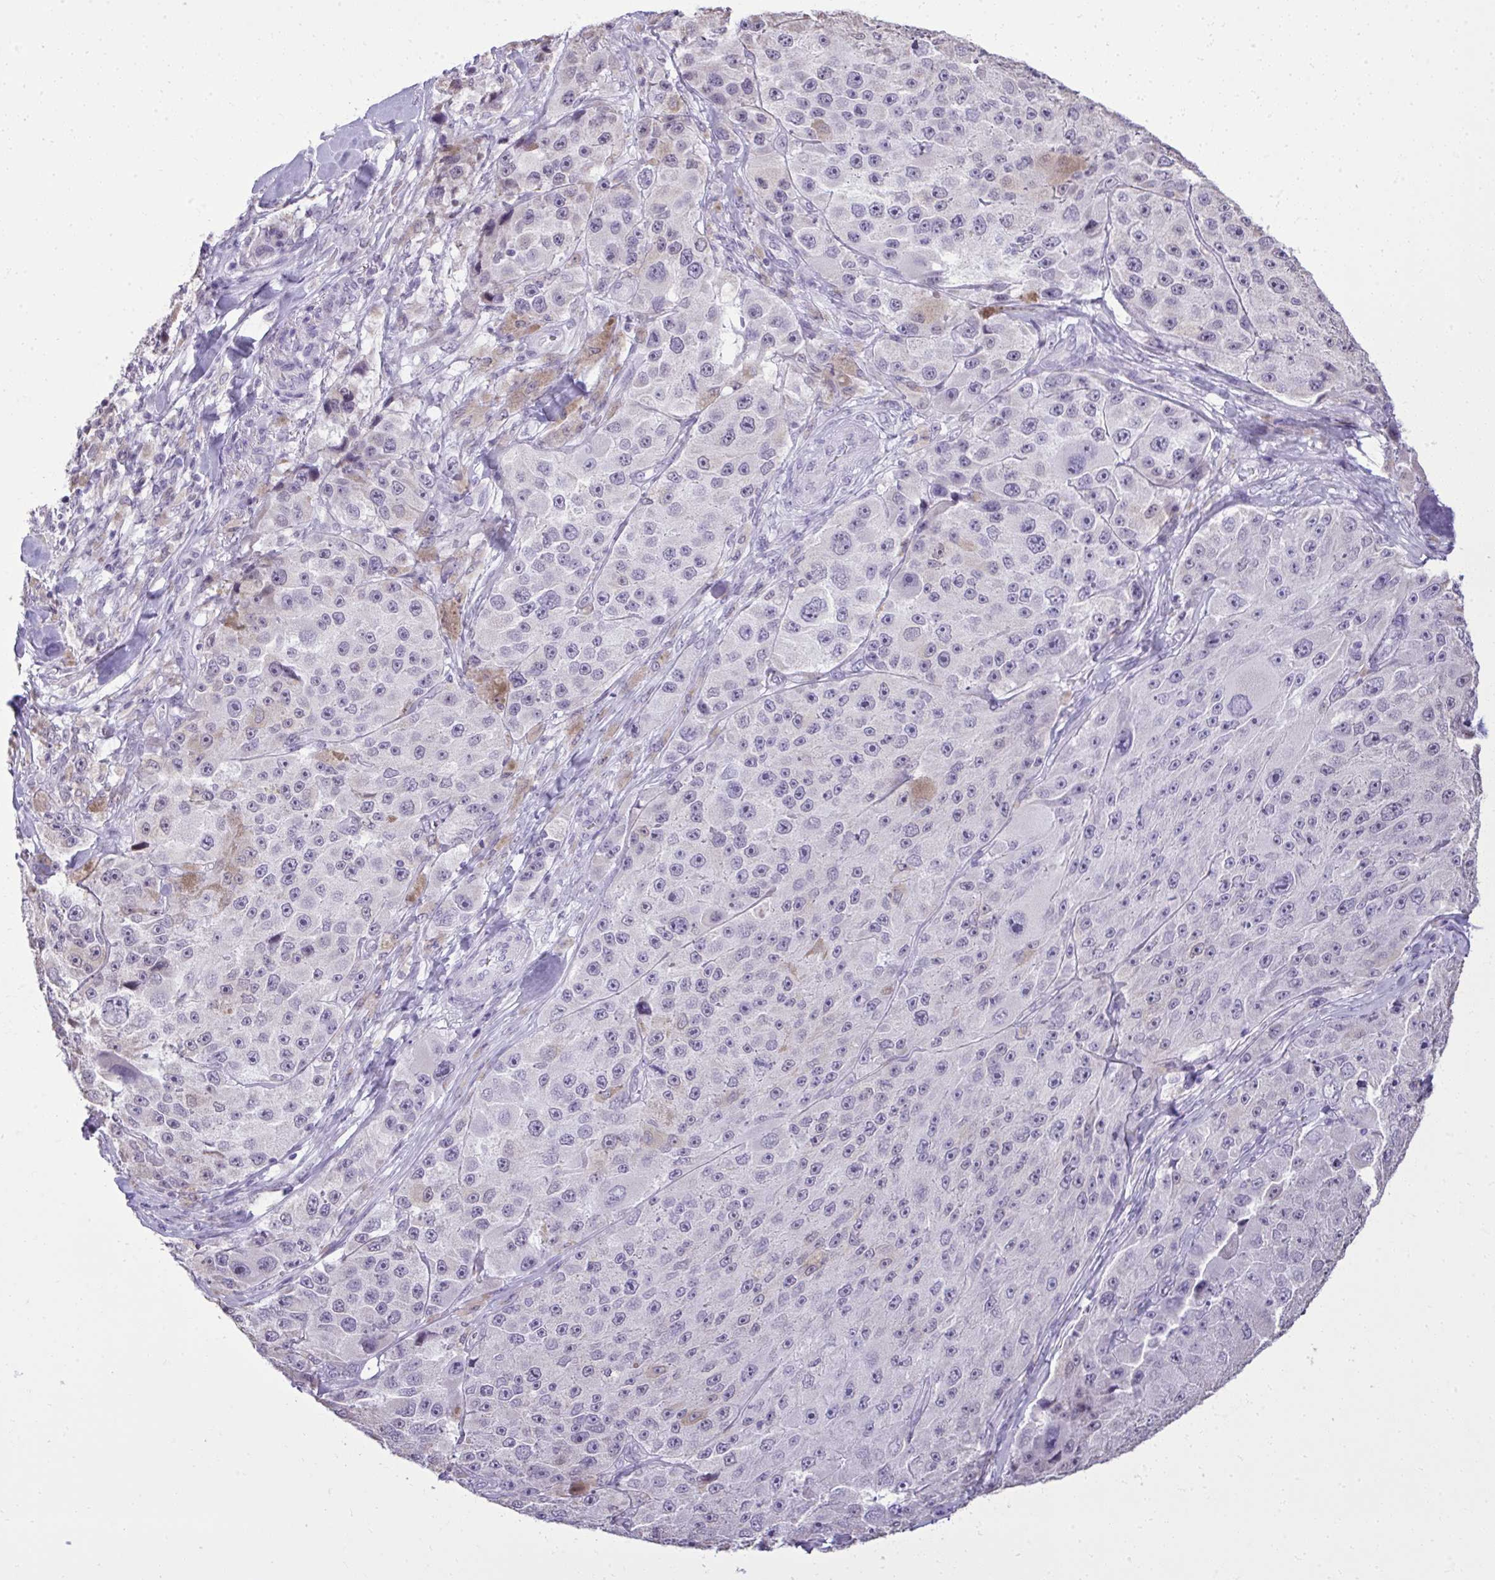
{"staining": {"intensity": "negative", "quantity": "none", "location": "none"}, "tissue": "melanoma", "cell_type": "Tumor cells", "image_type": "cancer", "snomed": [{"axis": "morphology", "description": "Malignant melanoma, Metastatic site"}, {"axis": "topography", "description": "Lymph node"}], "caption": "Immunohistochemical staining of human melanoma displays no significant positivity in tumor cells.", "gene": "NPPA", "patient": {"sex": "male", "age": 62}}